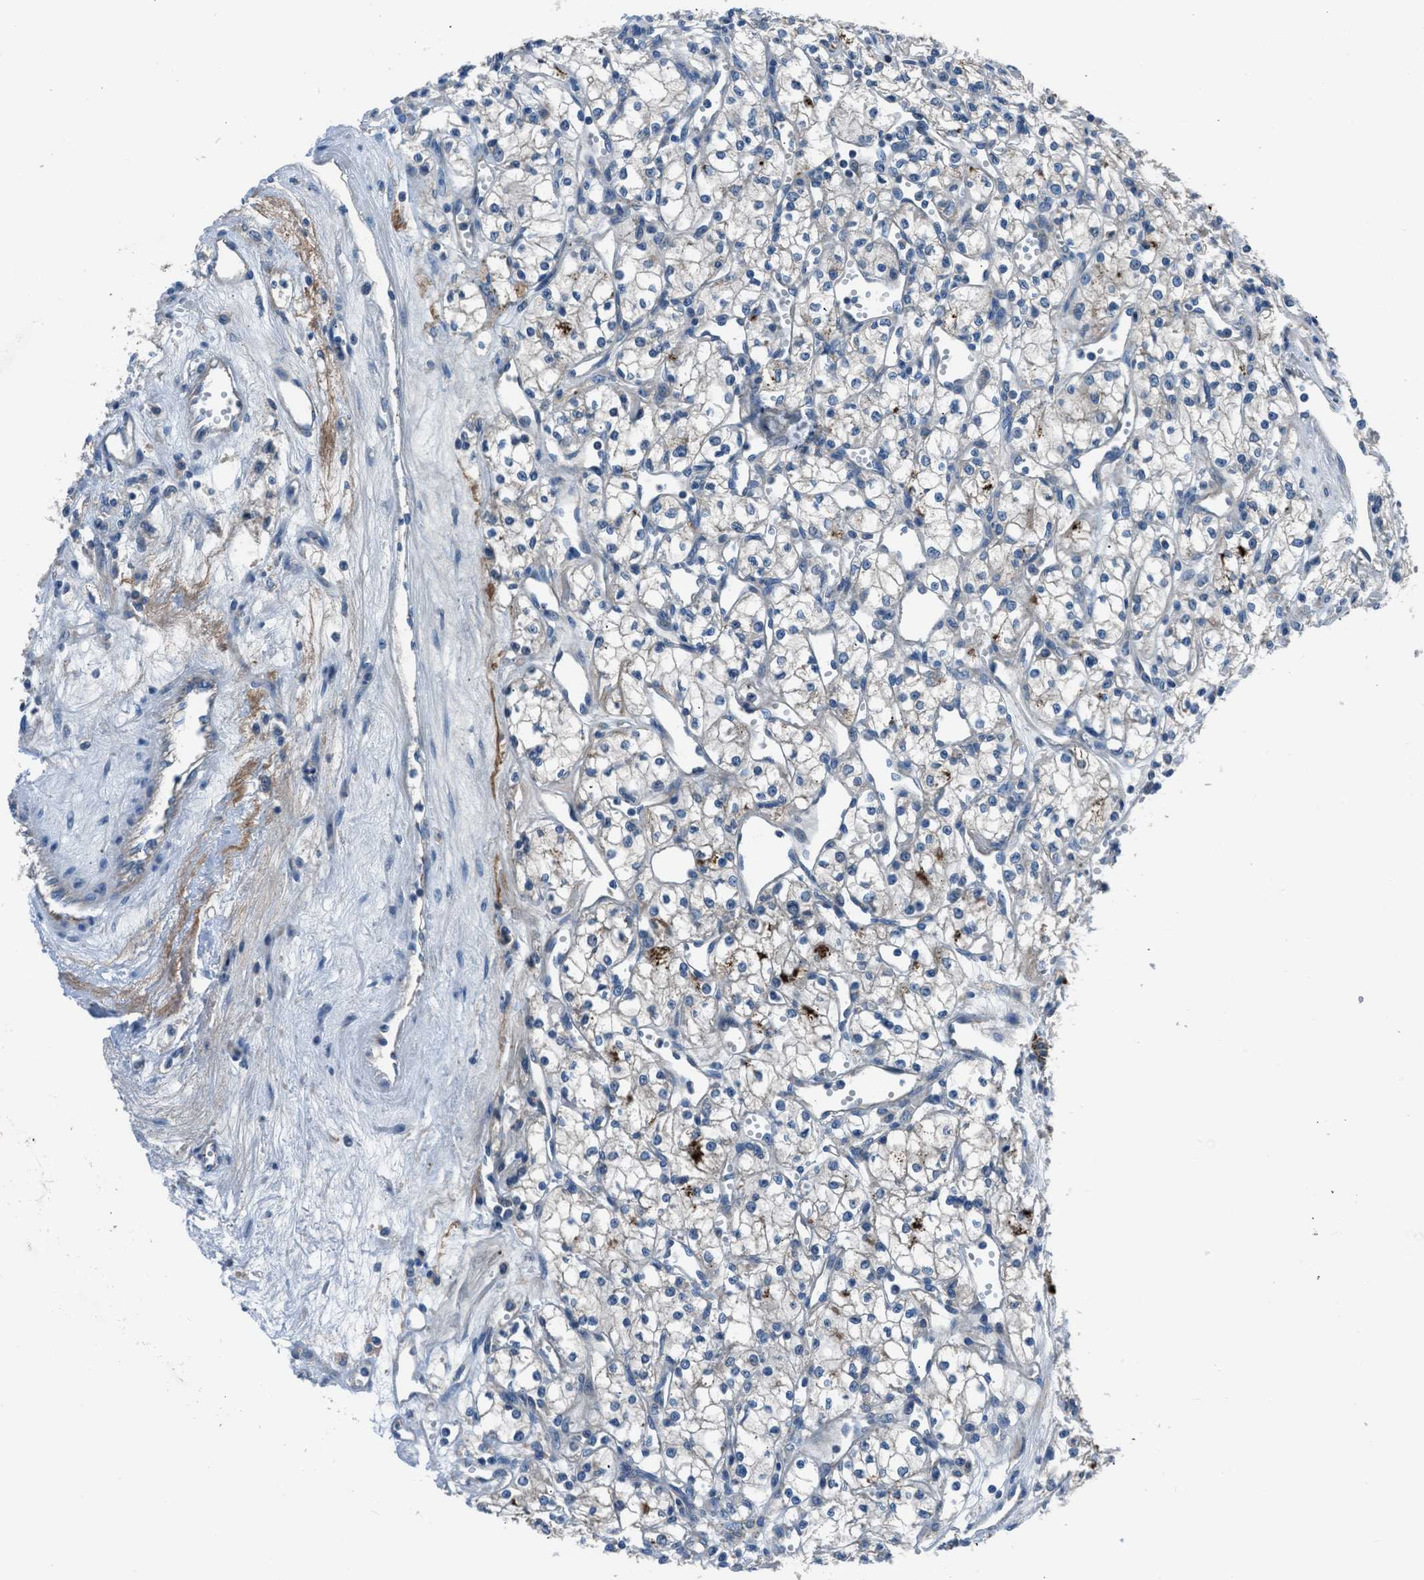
{"staining": {"intensity": "negative", "quantity": "none", "location": "none"}, "tissue": "renal cancer", "cell_type": "Tumor cells", "image_type": "cancer", "snomed": [{"axis": "morphology", "description": "Adenocarcinoma, NOS"}, {"axis": "topography", "description": "Kidney"}], "caption": "High power microscopy micrograph of an IHC image of renal adenocarcinoma, revealing no significant staining in tumor cells. (DAB immunohistochemistry (IHC) with hematoxylin counter stain).", "gene": "SLC38A6", "patient": {"sex": "male", "age": 59}}